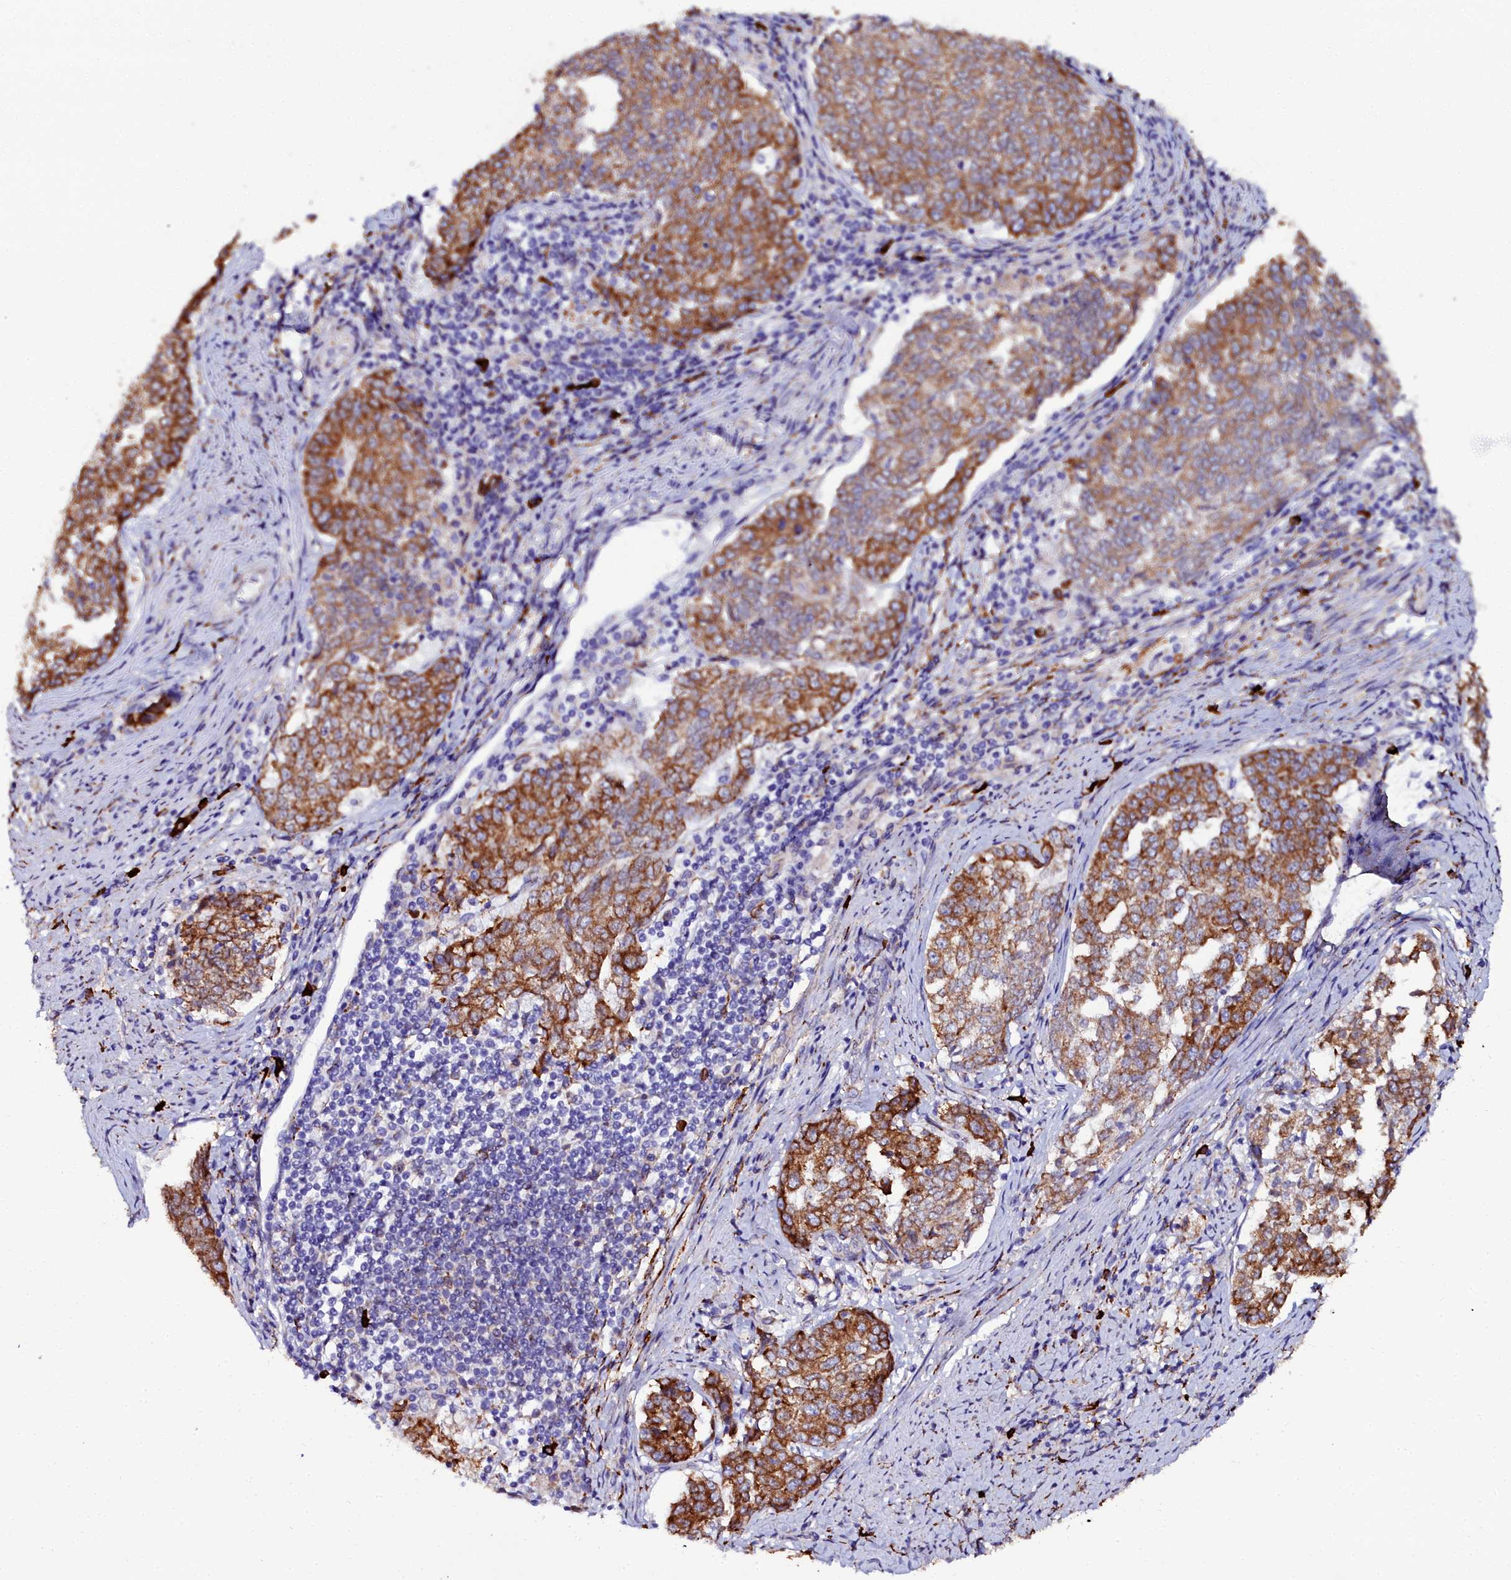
{"staining": {"intensity": "strong", "quantity": ">75%", "location": "cytoplasmic/membranous"}, "tissue": "endometrial cancer", "cell_type": "Tumor cells", "image_type": "cancer", "snomed": [{"axis": "morphology", "description": "Adenocarcinoma, NOS"}, {"axis": "topography", "description": "Endometrium"}], "caption": "Immunohistochemistry (DAB (3,3'-diaminobenzidine)) staining of human adenocarcinoma (endometrial) displays strong cytoplasmic/membranous protein positivity in about >75% of tumor cells.", "gene": "TXNDC5", "patient": {"sex": "female", "age": 80}}